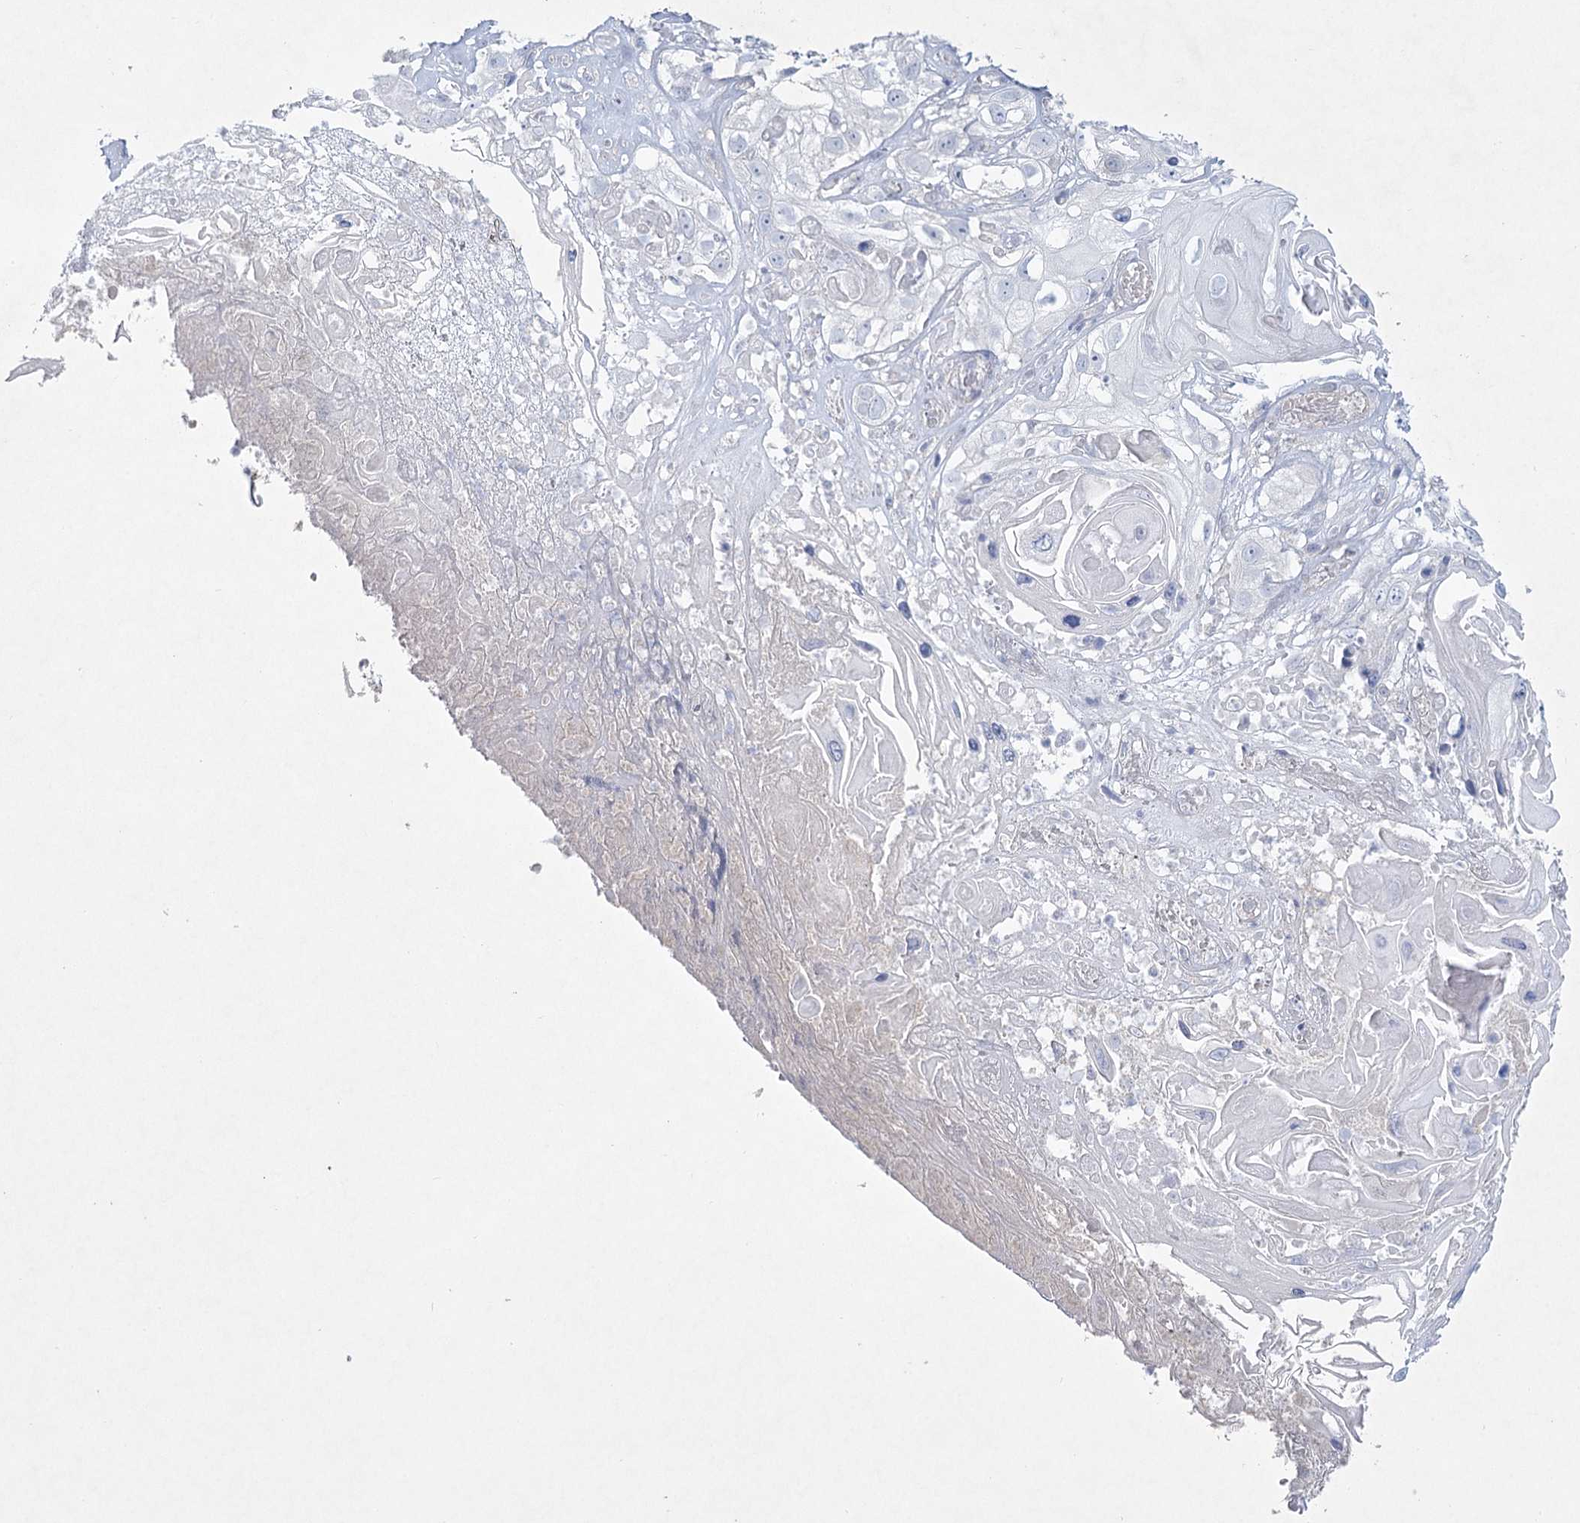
{"staining": {"intensity": "negative", "quantity": "none", "location": "none"}, "tissue": "skin cancer", "cell_type": "Tumor cells", "image_type": "cancer", "snomed": [{"axis": "morphology", "description": "Squamous cell carcinoma, NOS"}, {"axis": "topography", "description": "Skin"}], "caption": "A histopathology image of human squamous cell carcinoma (skin) is negative for staining in tumor cells.", "gene": "AAMDC", "patient": {"sex": "male", "age": 55}}